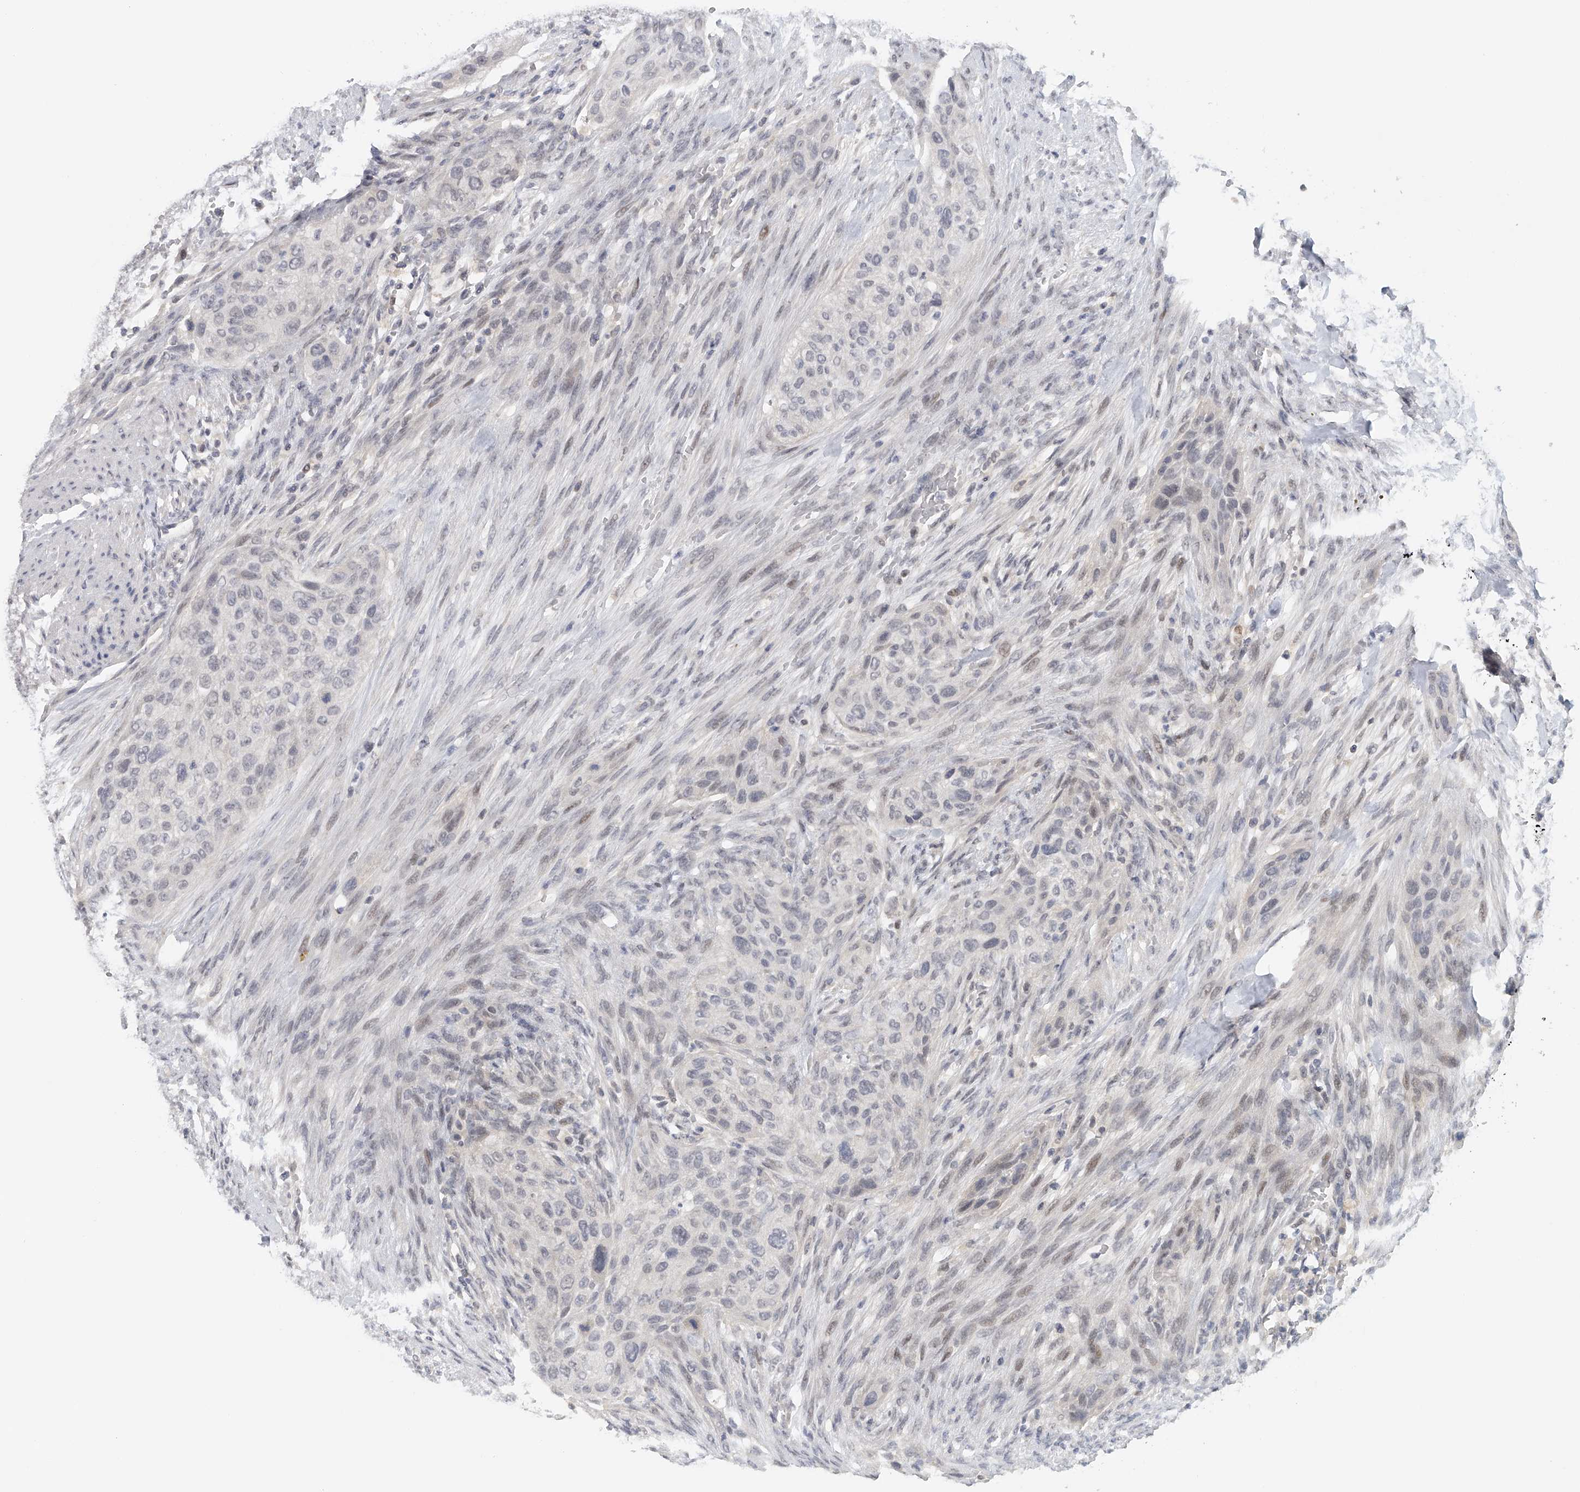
{"staining": {"intensity": "weak", "quantity": "<25%", "location": "nuclear"}, "tissue": "urothelial cancer", "cell_type": "Tumor cells", "image_type": "cancer", "snomed": [{"axis": "morphology", "description": "Urothelial carcinoma, High grade"}, {"axis": "topography", "description": "Urinary bladder"}], "caption": "Immunohistochemistry (IHC) of high-grade urothelial carcinoma displays no positivity in tumor cells.", "gene": "DDX43", "patient": {"sex": "male", "age": 35}}